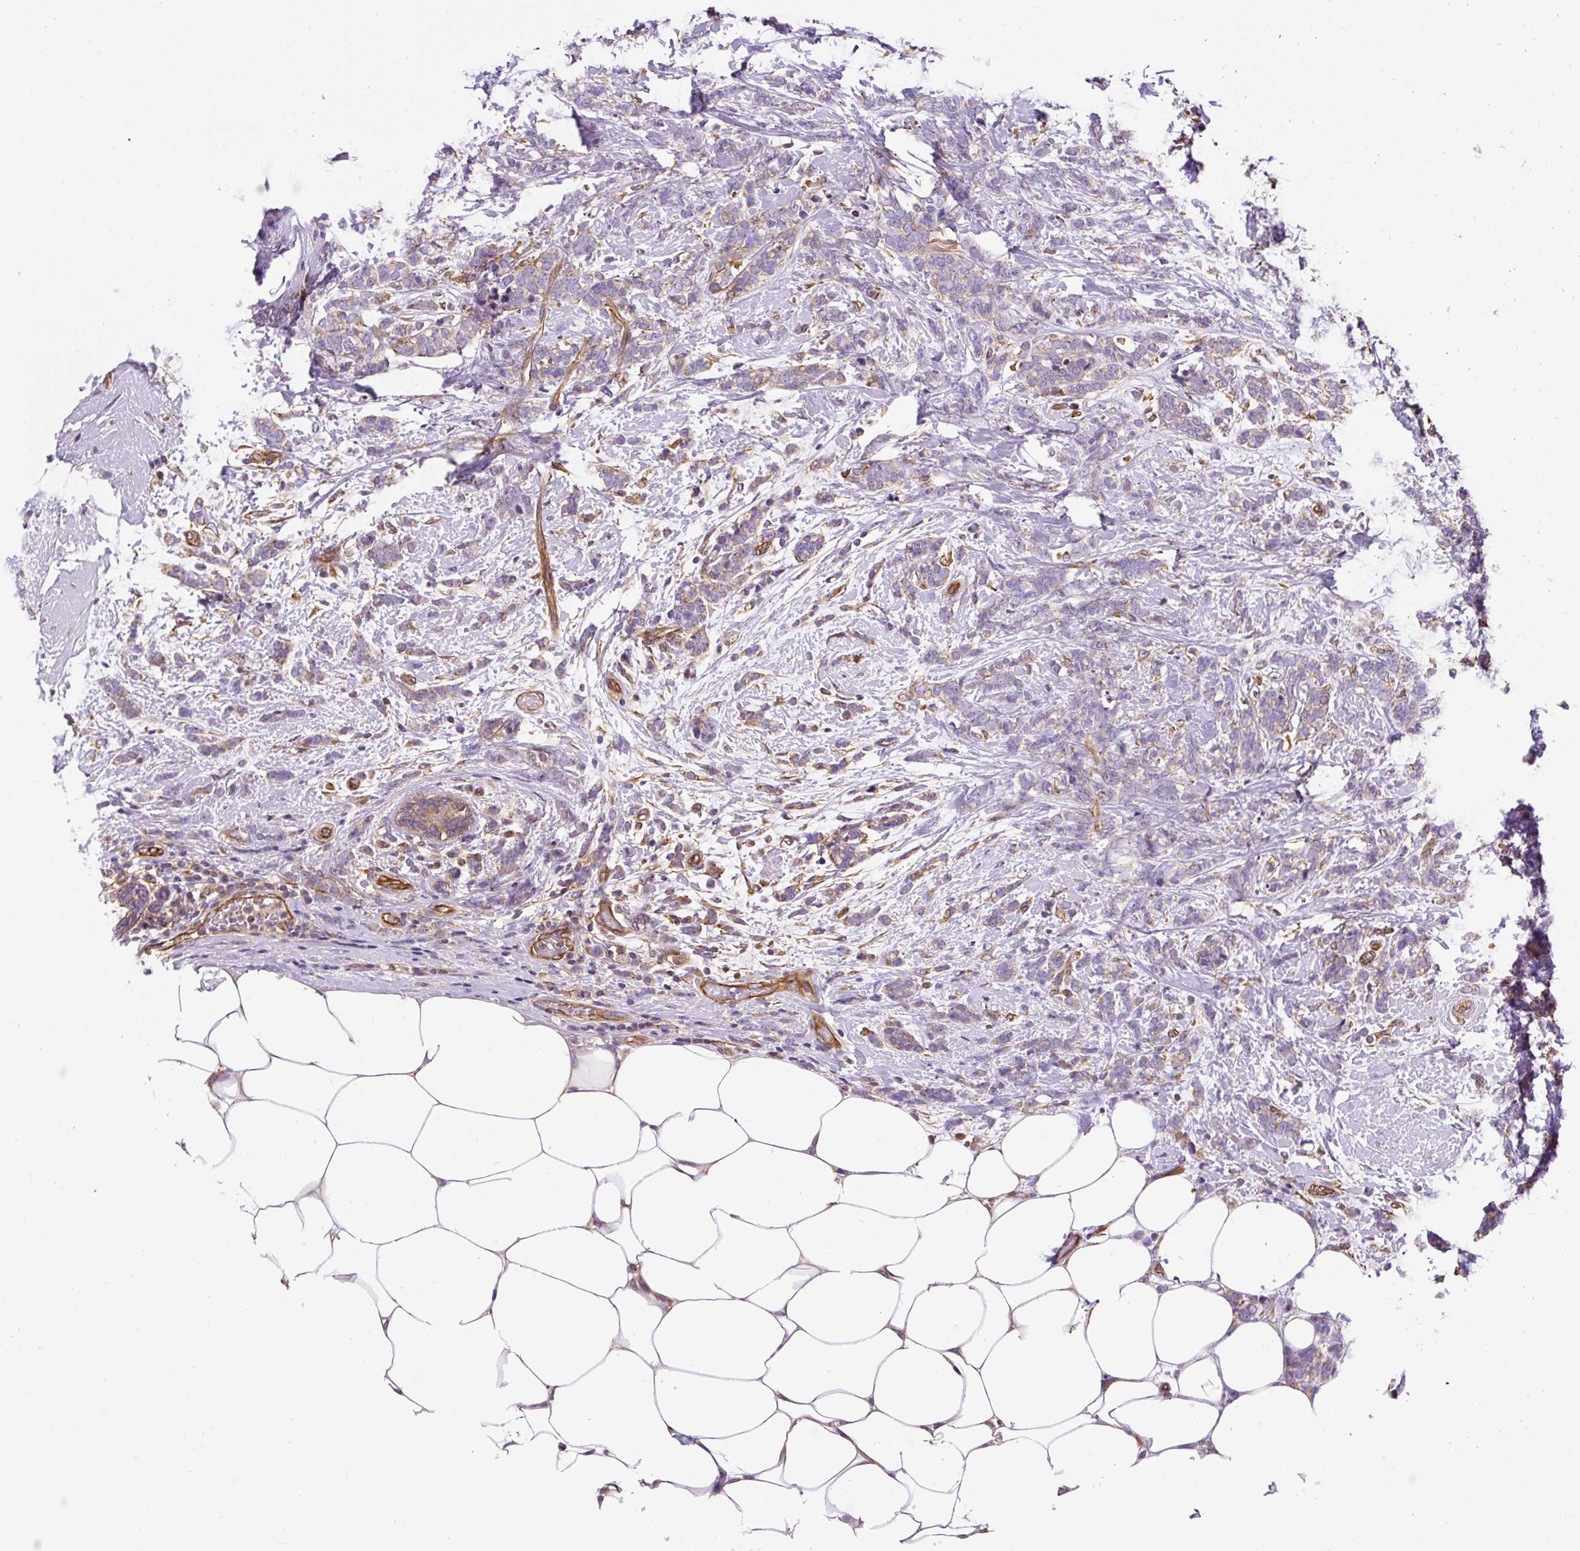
{"staining": {"intensity": "moderate", "quantity": "<25%", "location": "cytoplasmic/membranous"}, "tissue": "breast cancer", "cell_type": "Tumor cells", "image_type": "cancer", "snomed": [{"axis": "morphology", "description": "Lobular carcinoma"}, {"axis": "topography", "description": "Breast"}], "caption": "Human lobular carcinoma (breast) stained with a brown dye exhibits moderate cytoplasmic/membranous positive expression in approximately <25% of tumor cells.", "gene": "DCTN1", "patient": {"sex": "female", "age": 58}}